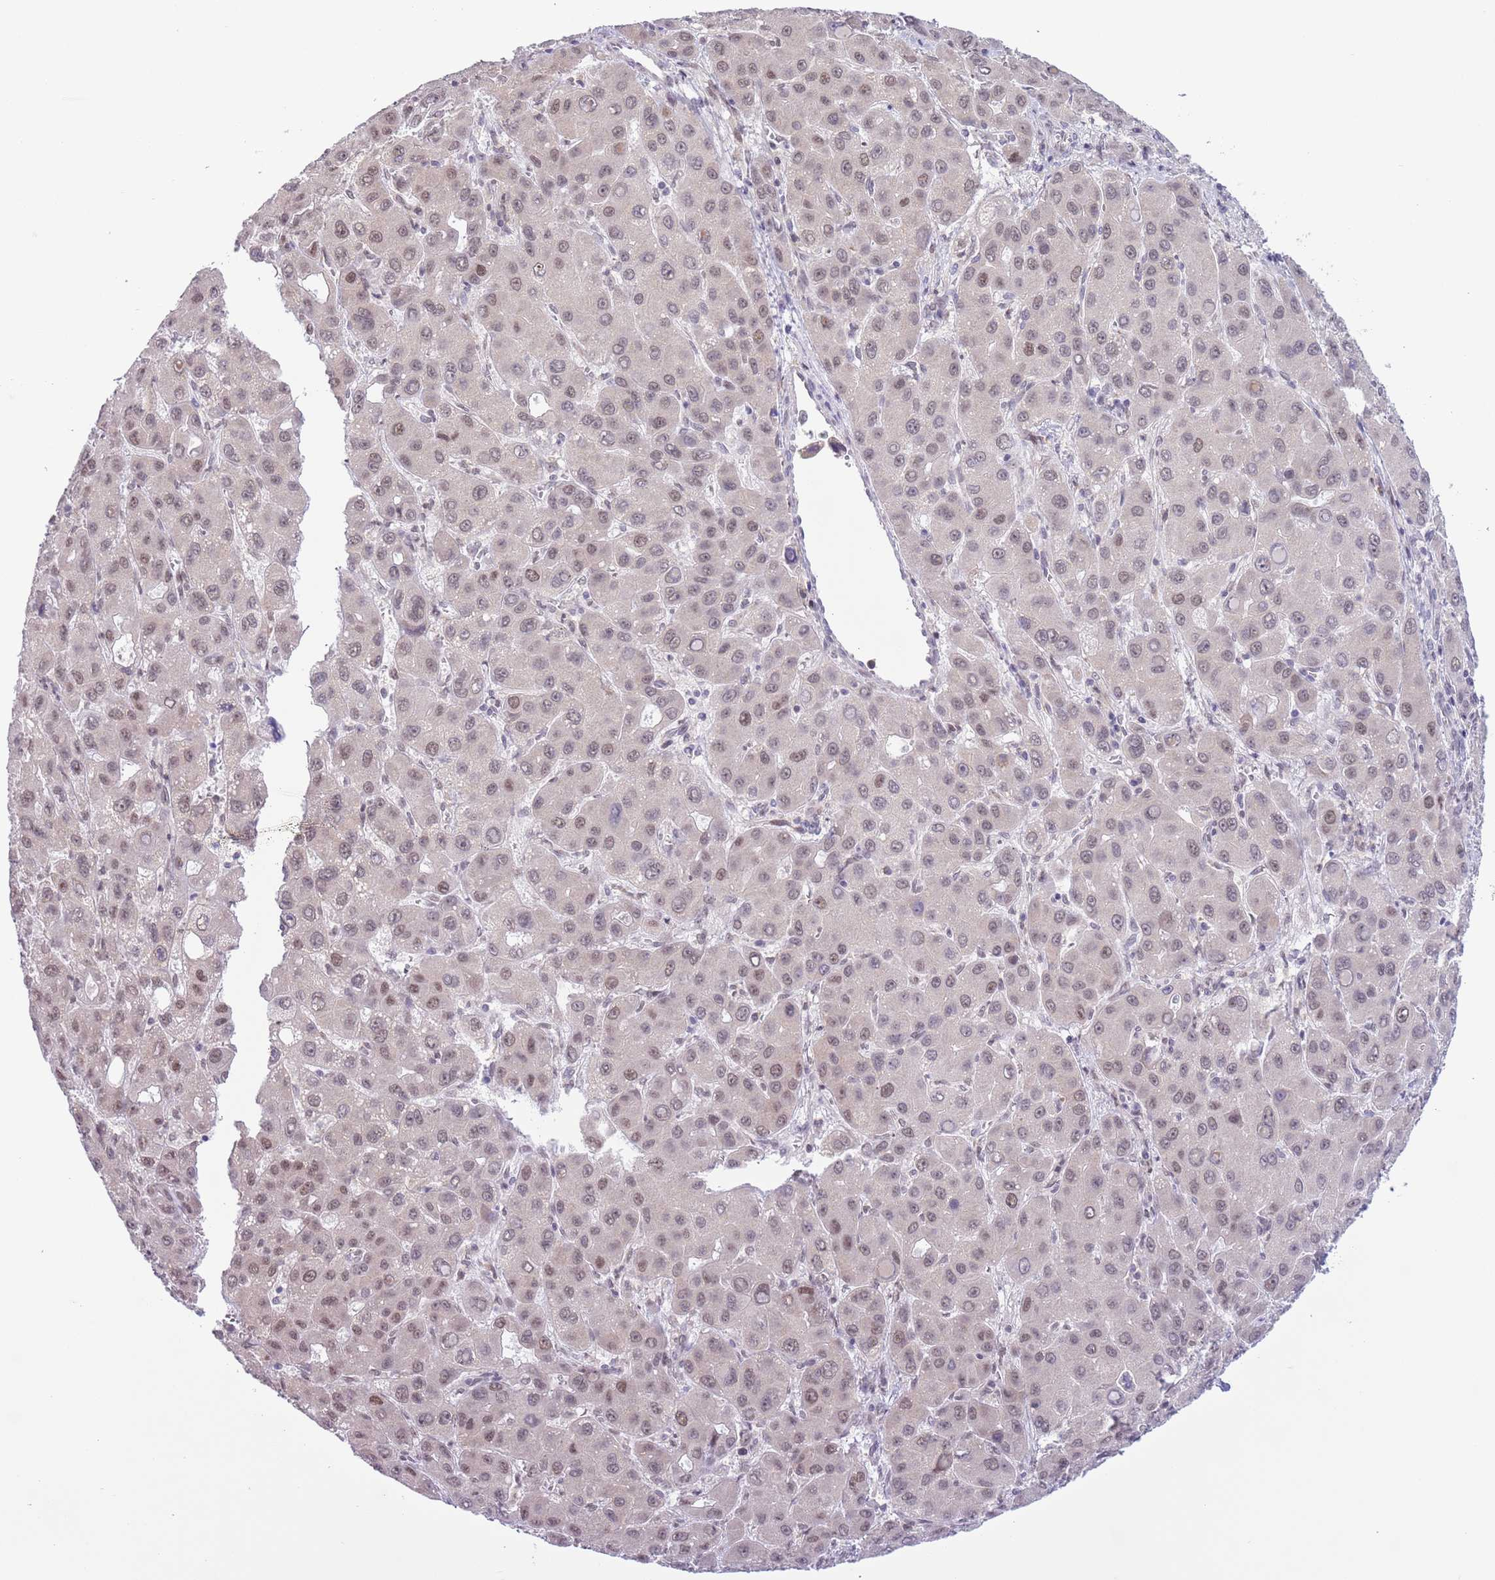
{"staining": {"intensity": "weak", "quantity": ">75%", "location": "nuclear"}, "tissue": "liver cancer", "cell_type": "Tumor cells", "image_type": "cancer", "snomed": [{"axis": "morphology", "description": "Carcinoma, Hepatocellular, NOS"}, {"axis": "topography", "description": "Liver"}], "caption": "A photomicrograph of human liver hepatocellular carcinoma stained for a protein shows weak nuclear brown staining in tumor cells. Immunohistochemistry (ihc) stains the protein in brown and the nuclei are stained blue.", "gene": "ZNF576", "patient": {"sex": "male", "age": 55}}